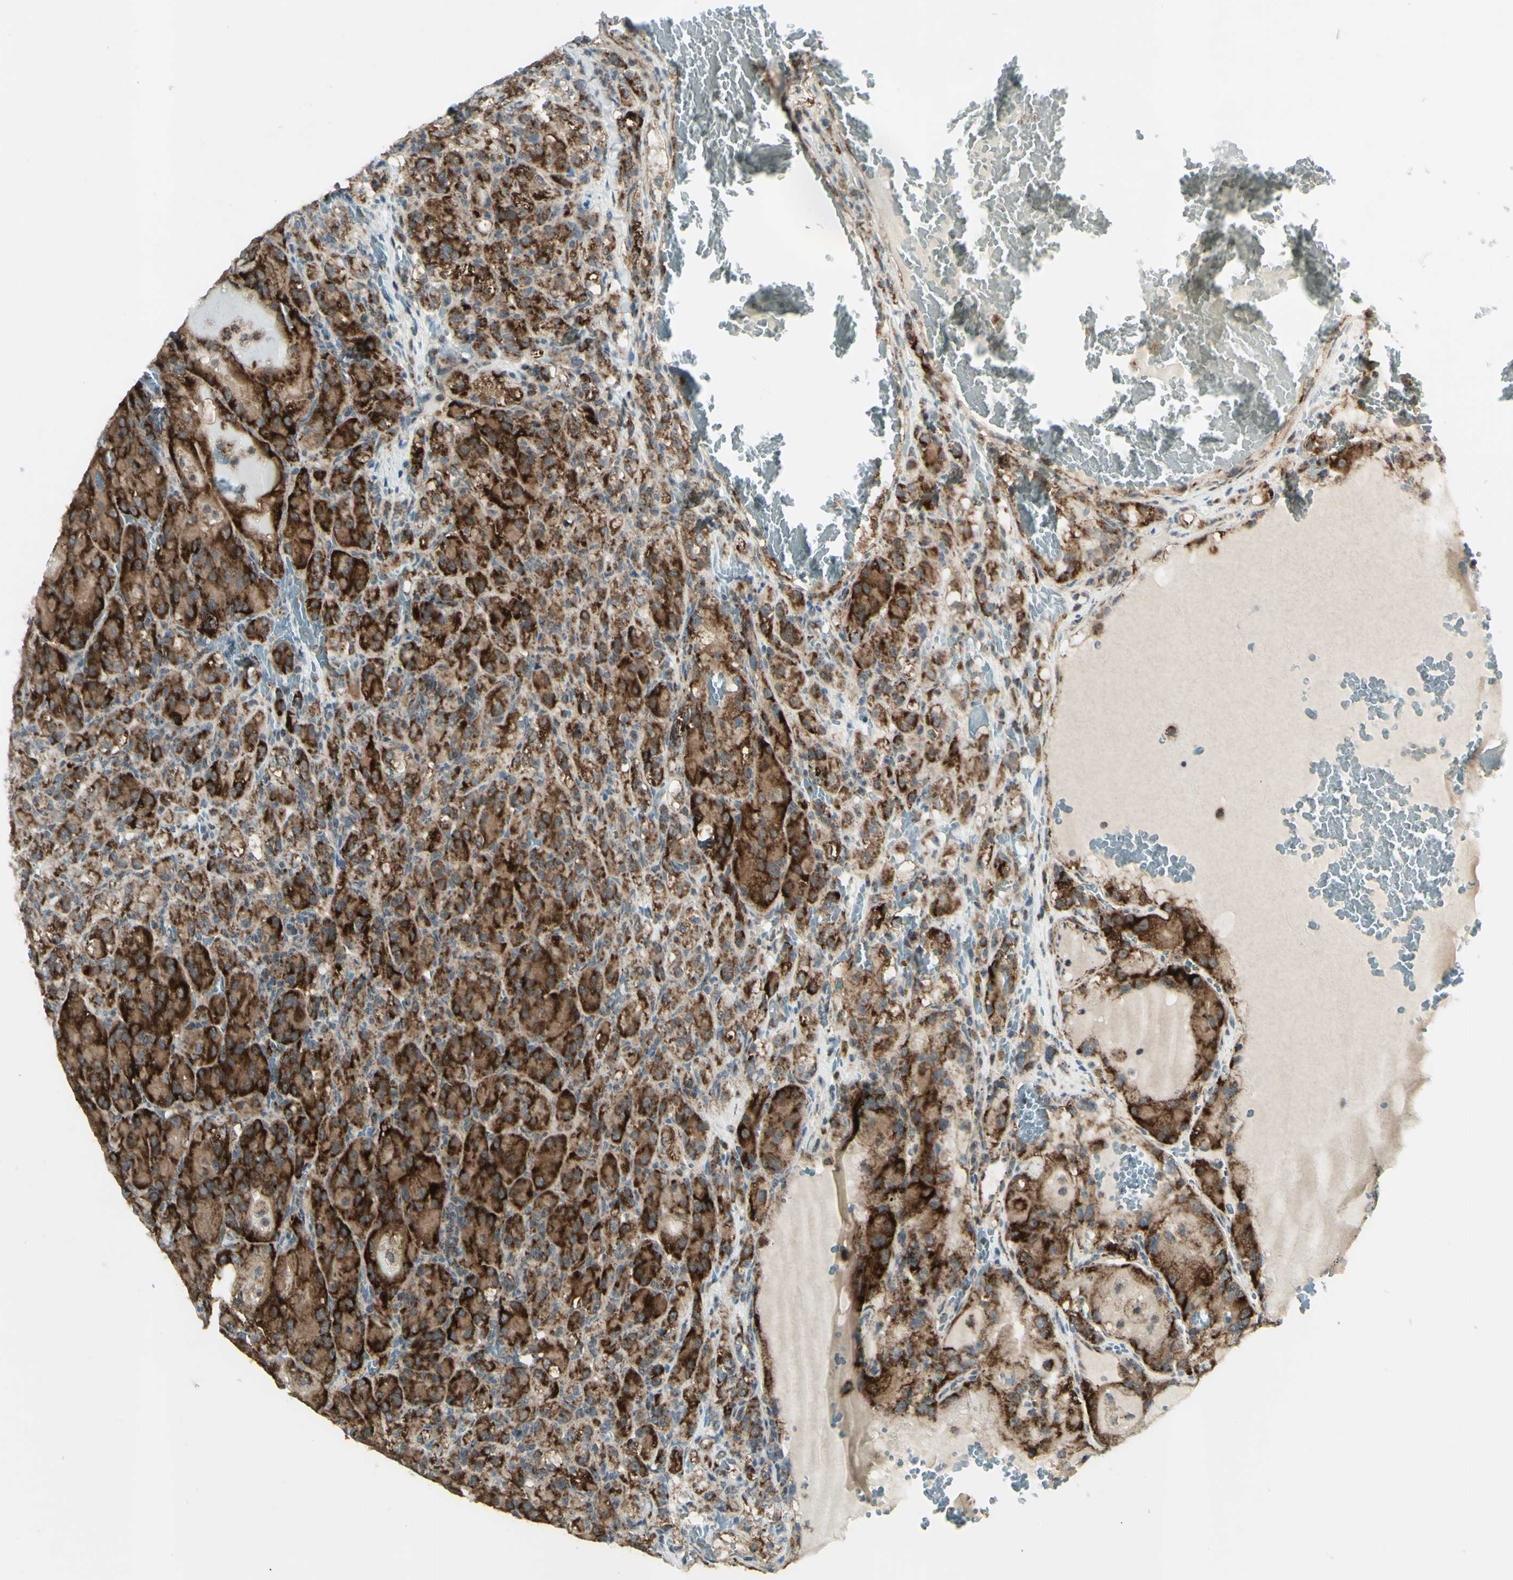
{"staining": {"intensity": "strong", "quantity": ">75%", "location": "cytoplasmic/membranous"}, "tissue": "renal cancer", "cell_type": "Tumor cells", "image_type": "cancer", "snomed": [{"axis": "morphology", "description": "Adenocarcinoma, NOS"}, {"axis": "topography", "description": "Kidney"}], "caption": "Strong cytoplasmic/membranous staining for a protein is seen in approximately >75% of tumor cells of renal cancer (adenocarcinoma) using immunohistochemistry.", "gene": "DHRS3", "patient": {"sex": "male", "age": 61}}